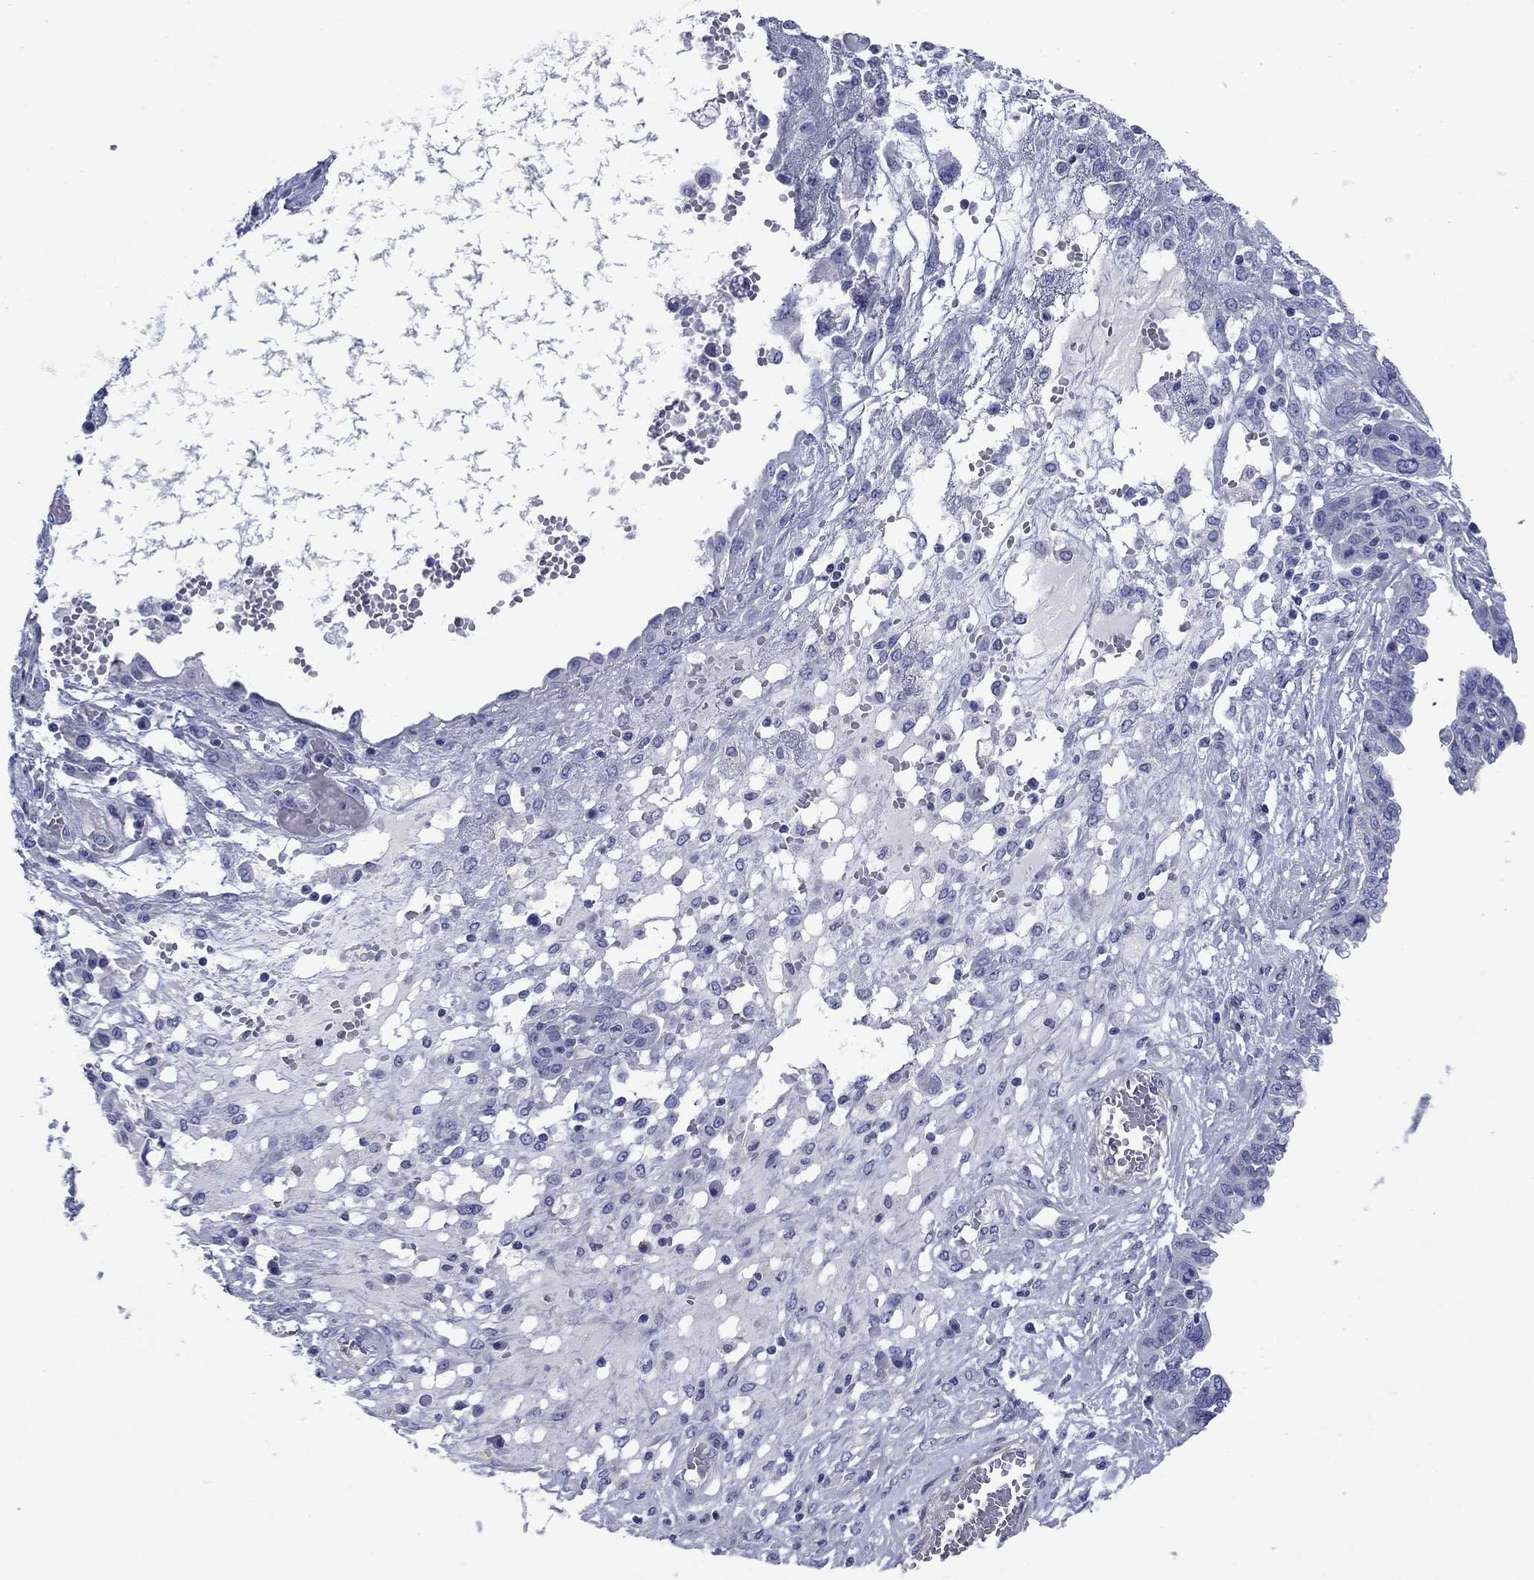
{"staining": {"intensity": "negative", "quantity": "none", "location": "none"}, "tissue": "ovarian cancer", "cell_type": "Tumor cells", "image_type": "cancer", "snomed": [{"axis": "morphology", "description": "Cystadenocarcinoma, serous, NOS"}, {"axis": "topography", "description": "Ovary"}], "caption": "Tumor cells are negative for brown protein staining in ovarian cancer (serous cystadenocarcinoma).", "gene": "PRKCG", "patient": {"sex": "female", "age": 67}}